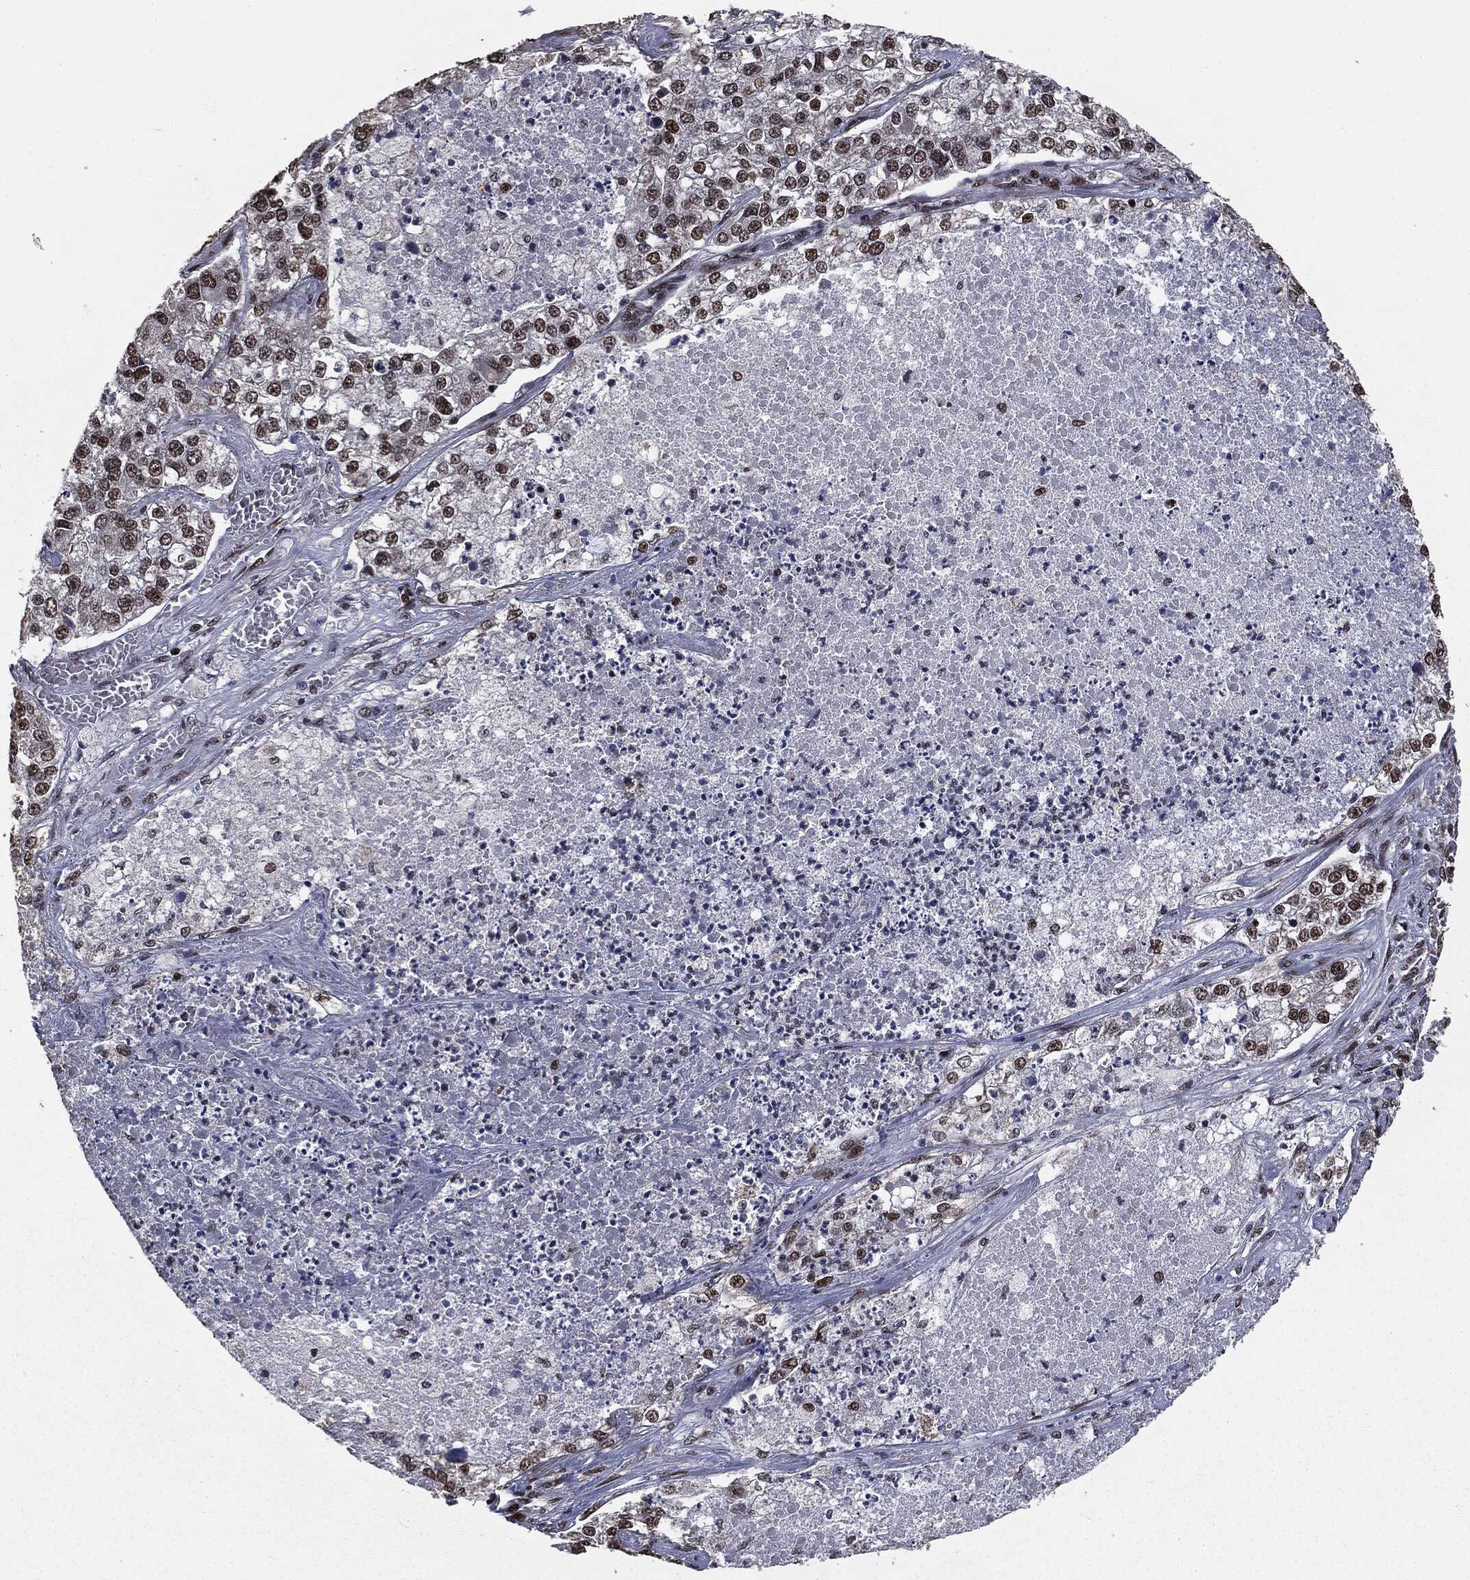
{"staining": {"intensity": "strong", "quantity": ">75%", "location": "nuclear"}, "tissue": "lung cancer", "cell_type": "Tumor cells", "image_type": "cancer", "snomed": [{"axis": "morphology", "description": "Adenocarcinoma, NOS"}, {"axis": "topography", "description": "Lung"}], "caption": "Tumor cells demonstrate high levels of strong nuclear expression in approximately >75% of cells in lung adenocarcinoma.", "gene": "DVL2", "patient": {"sex": "male", "age": 49}}